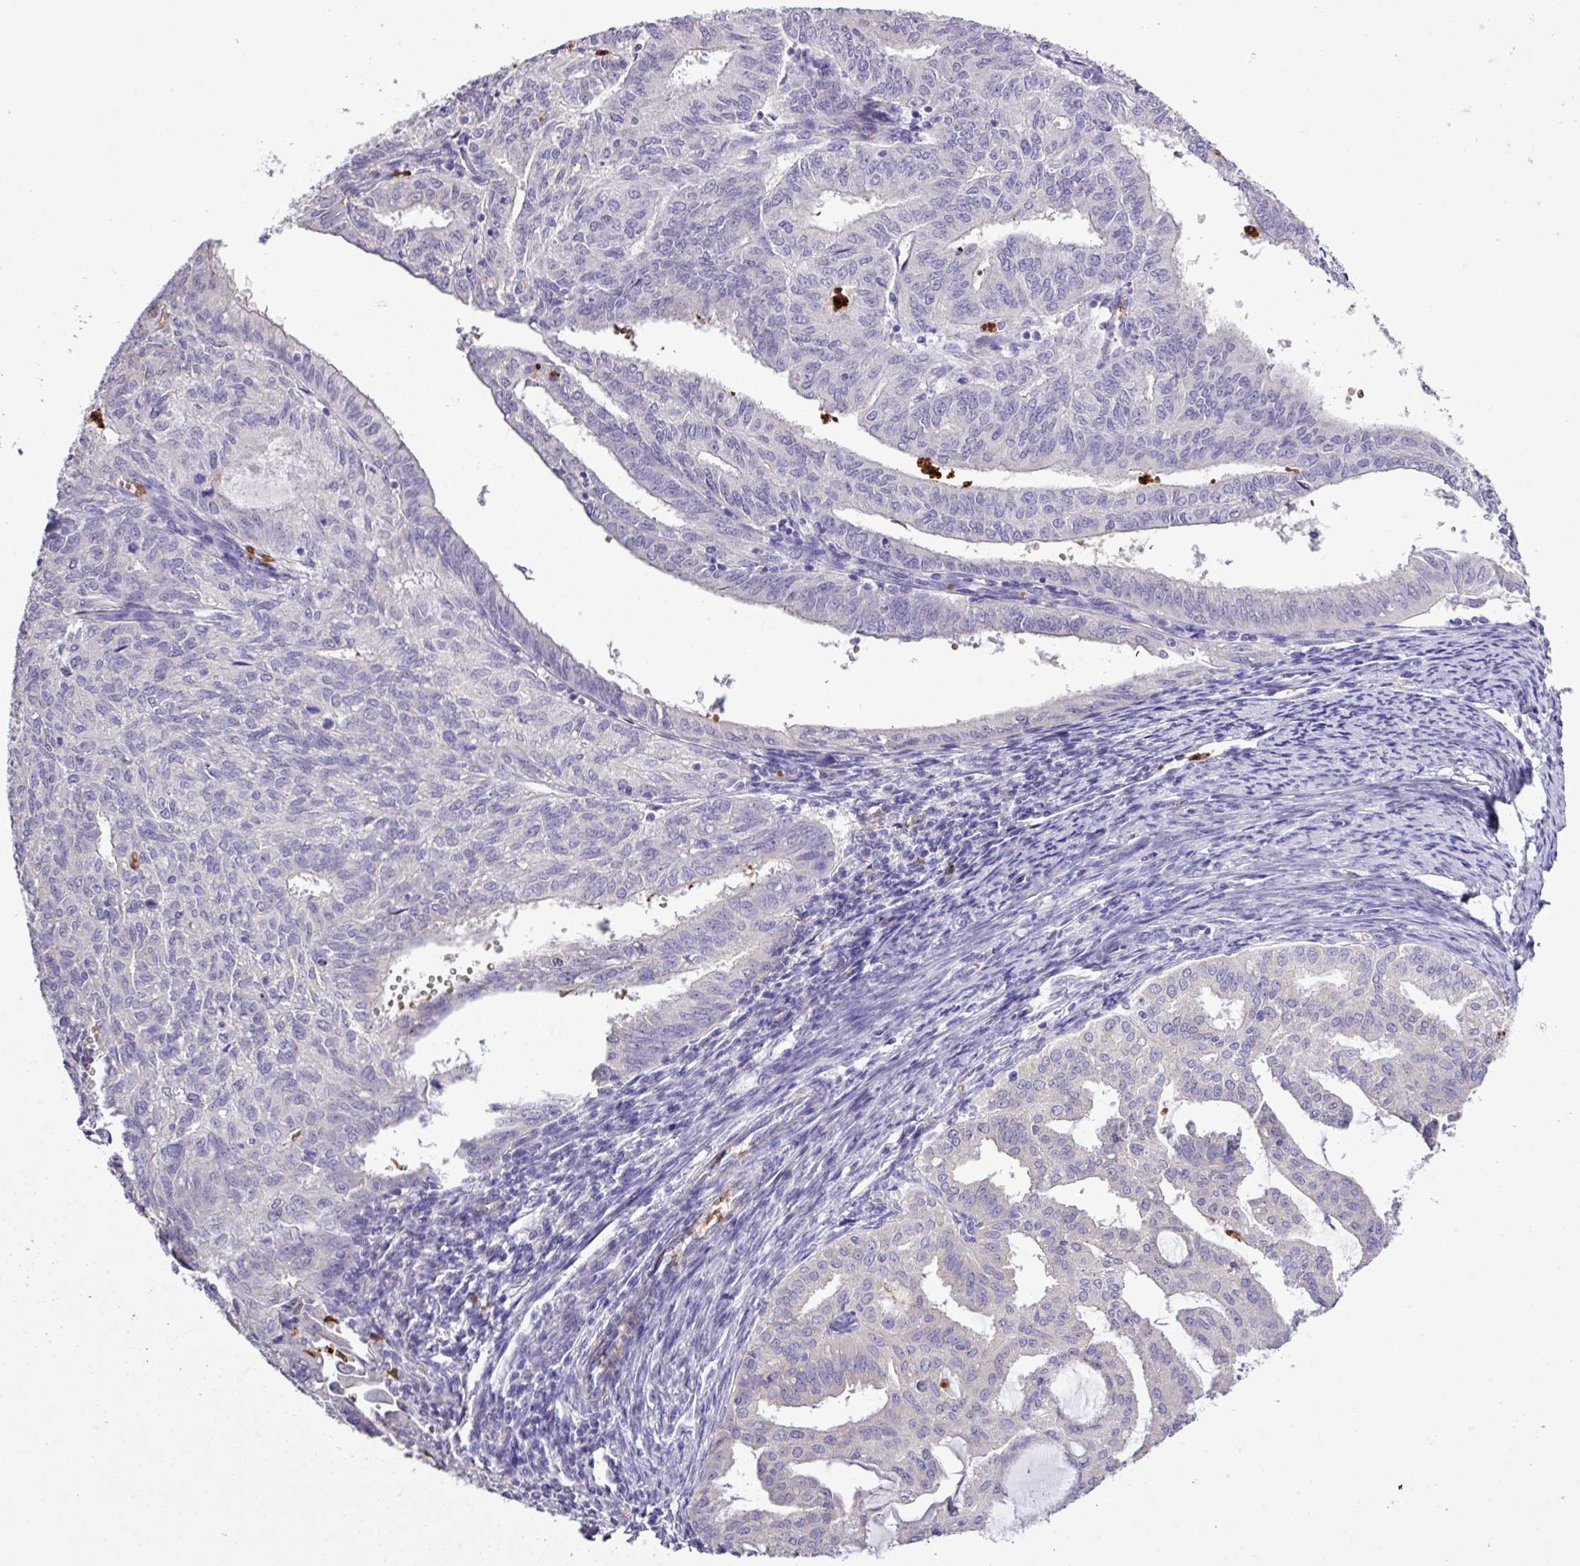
{"staining": {"intensity": "negative", "quantity": "none", "location": "none"}, "tissue": "endometrial cancer", "cell_type": "Tumor cells", "image_type": "cancer", "snomed": [{"axis": "morphology", "description": "Adenocarcinoma, NOS"}, {"axis": "topography", "description": "Endometrium"}], "caption": "DAB immunohistochemical staining of endometrial adenocarcinoma reveals no significant positivity in tumor cells.", "gene": "MGAT4B", "patient": {"sex": "female", "age": 70}}